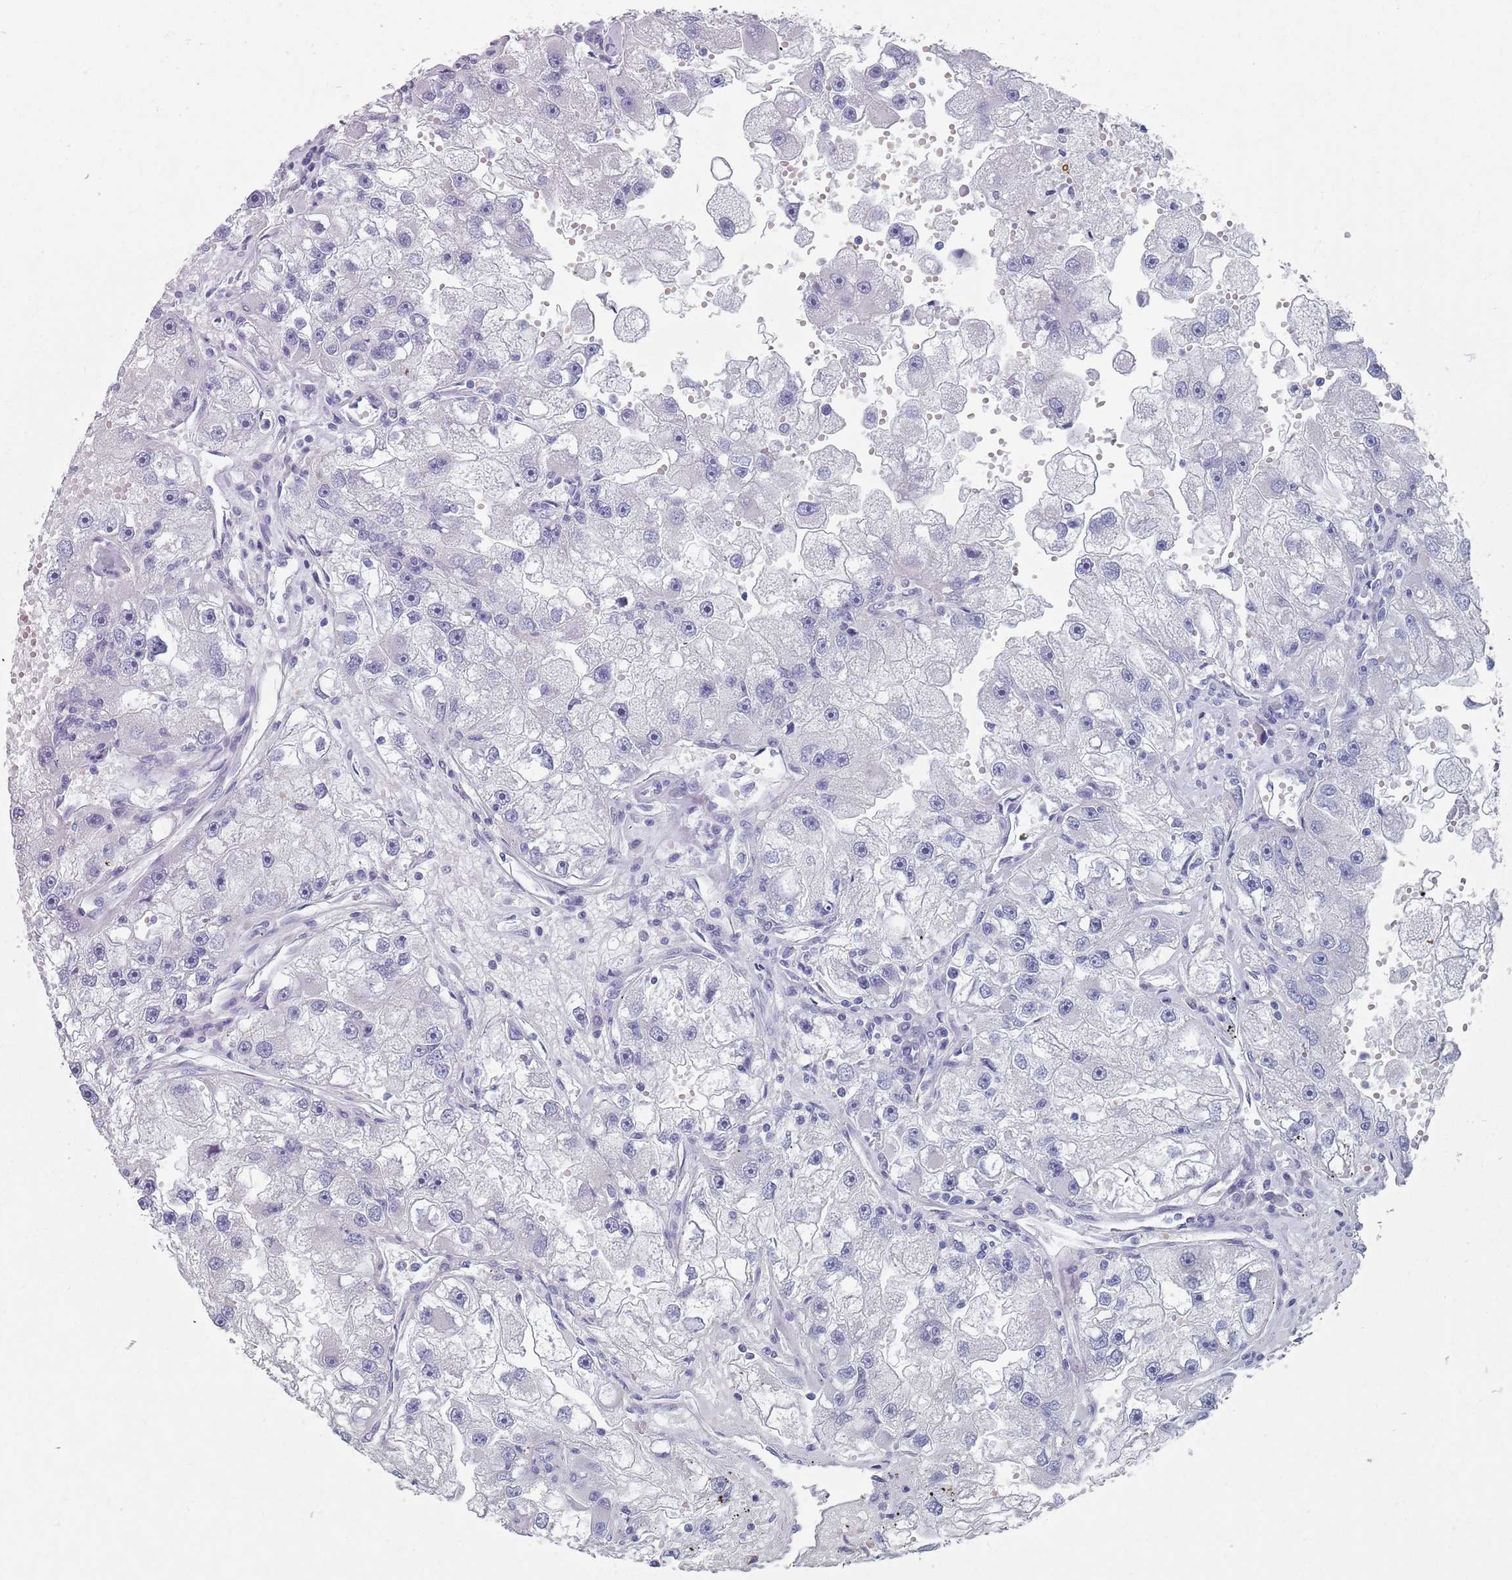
{"staining": {"intensity": "negative", "quantity": "none", "location": "none"}, "tissue": "renal cancer", "cell_type": "Tumor cells", "image_type": "cancer", "snomed": [{"axis": "morphology", "description": "Adenocarcinoma, NOS"}, {"axis": "topography", "description": "Kidney"}], "caption": "Histopathology image shows no protein positivity in tumor cells of renal cancer tissue.", "gene": "SAMD1", "patient": {"sex": "male", "age": 63}}